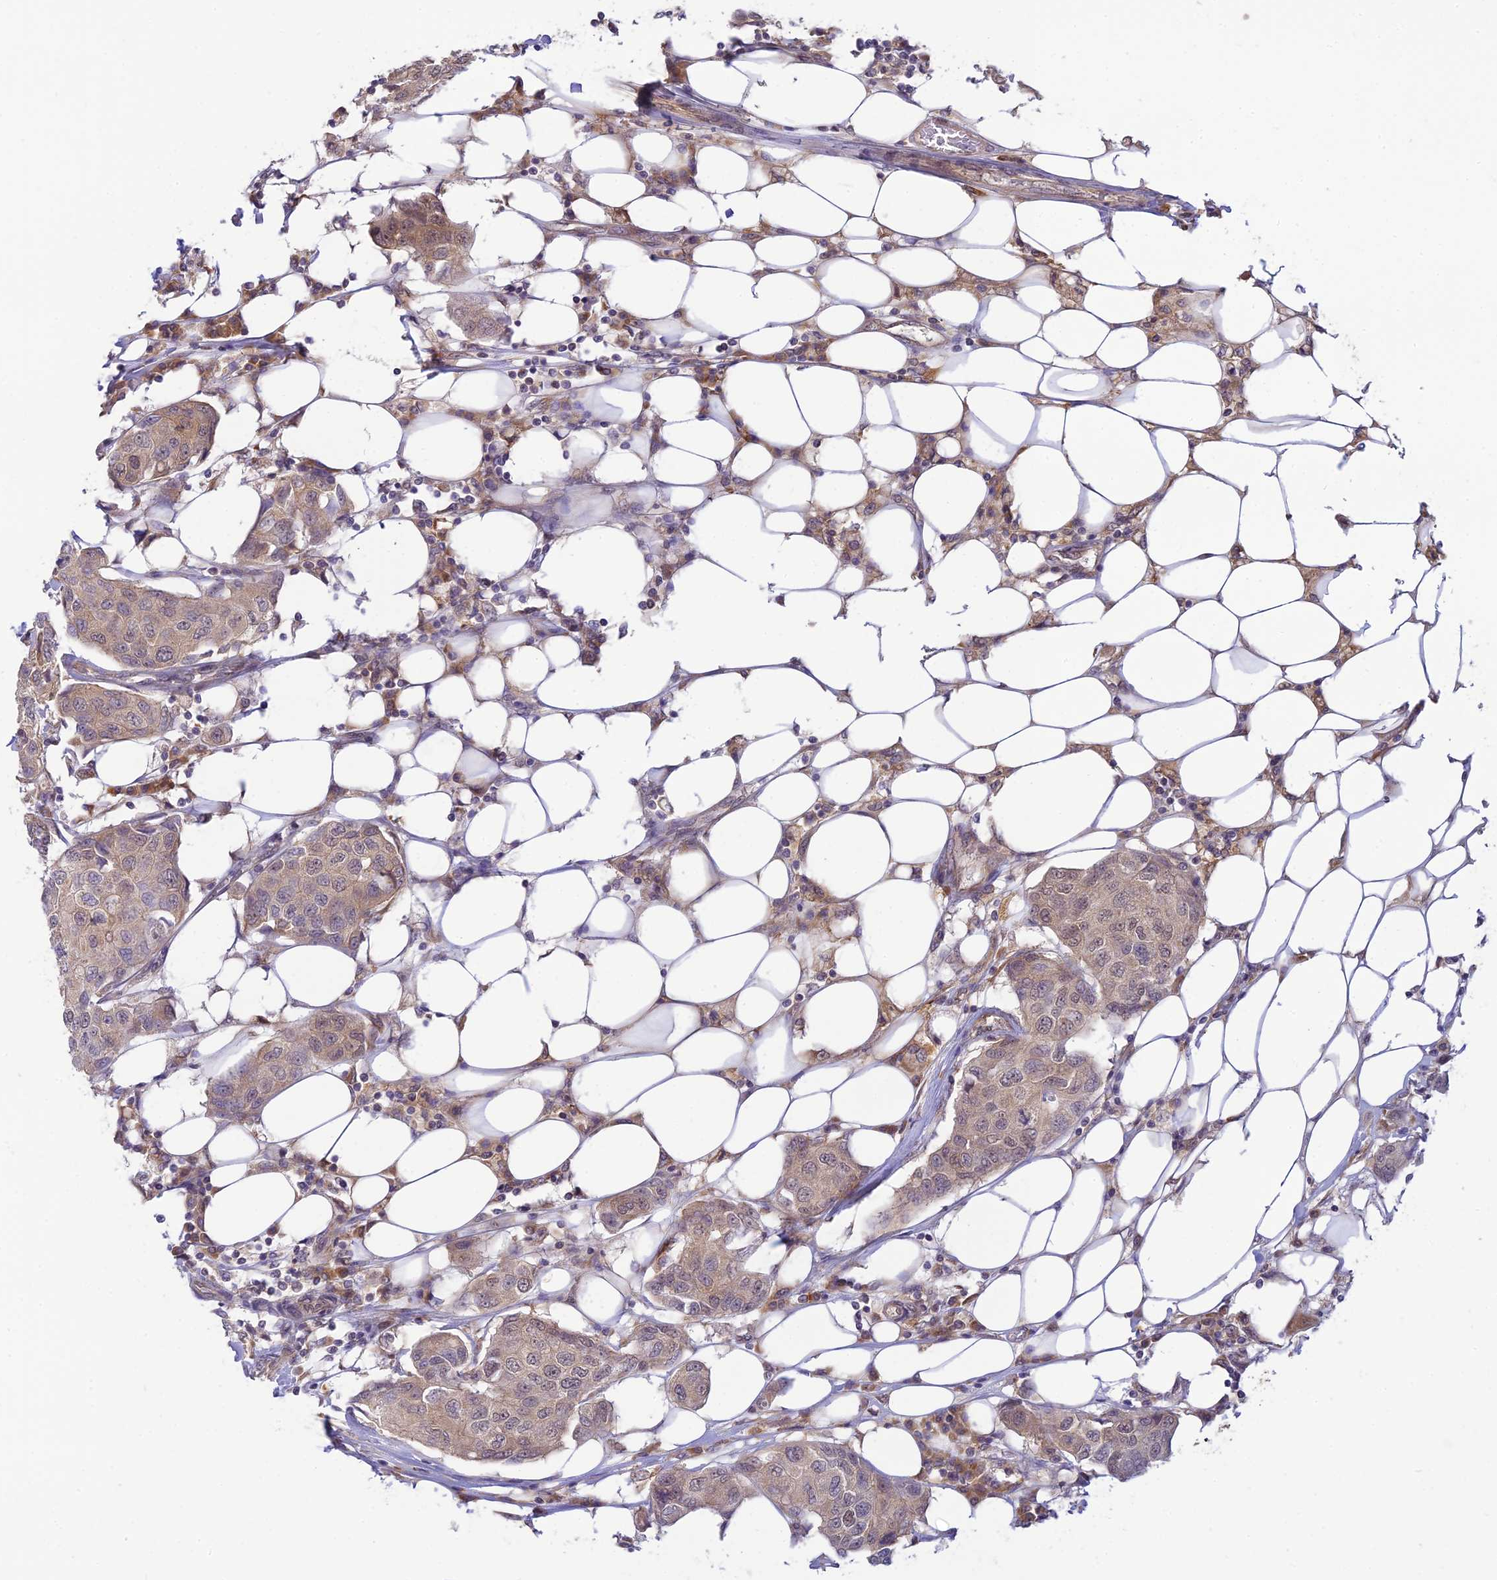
{"staining": {"intensity": "negative", "quantity": "none", "location": "none"}, "tissue": "breast cancer", "cell_type": "Tumor cells", "image_type": "cancer", "snomed": [{"axis": "morphology", "description": "Duct carcinoma"}, {"axis": "topography", "description": "Breast"}], "caption": "An image of human breast cancer is negative for staining in tumor cells.", "gene": "SKIC8", "patient": {"sex": "female", "age": 80}}